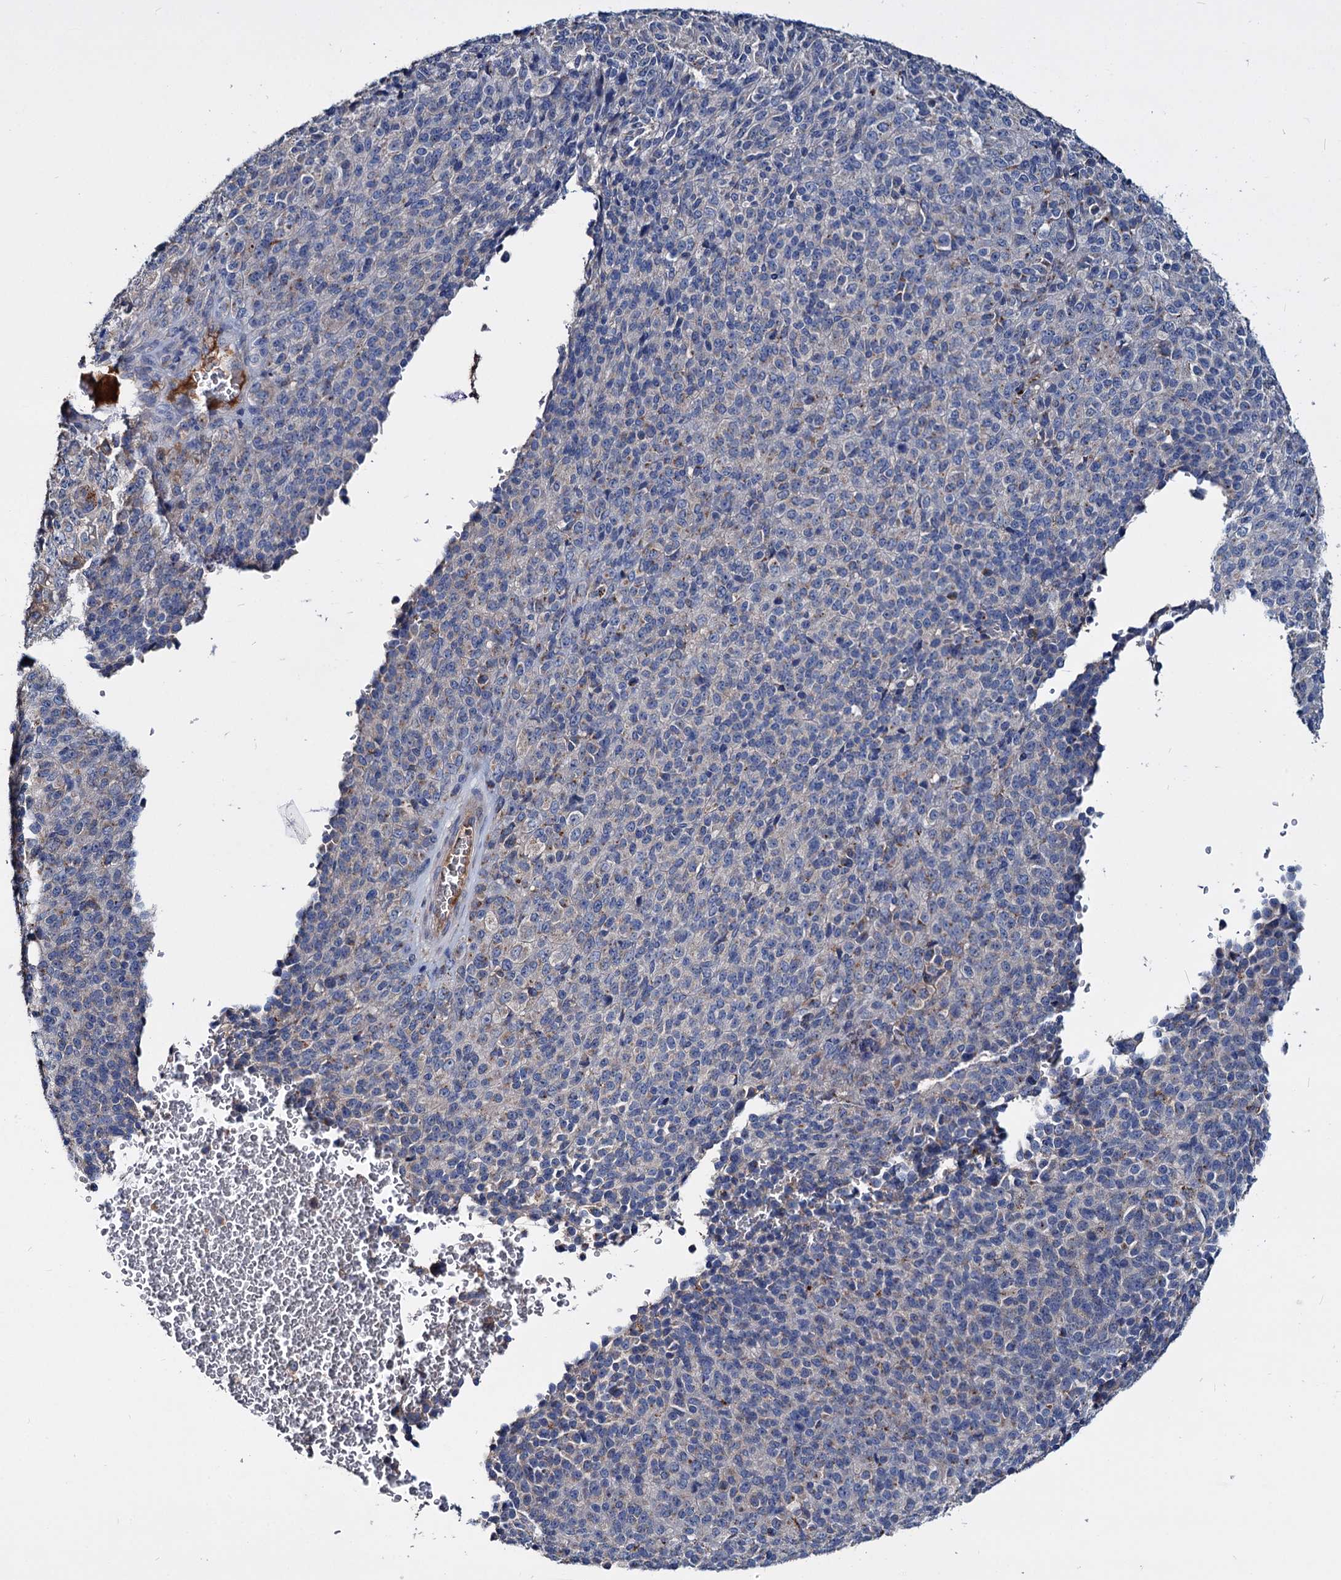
{"staining": {"intensity": "negative", "quantity": "none", "location": "none"}, "tissue": "melanoma", "cell_type": "Tumor cells", "image_type": "cancer", "snomed": [{"axis": "morphology", "description": "Malignant melanoma, Metastatic site"}, {"axis": "topography", "description": "Brain"}], "caption": "IHC histopathology image of neoplastic tissue: human melanoma stained with DAB displays no significant protein positivity in tumor cells.", "gene": "ACY3", "patient": {"sex": "female", "age": 56}}